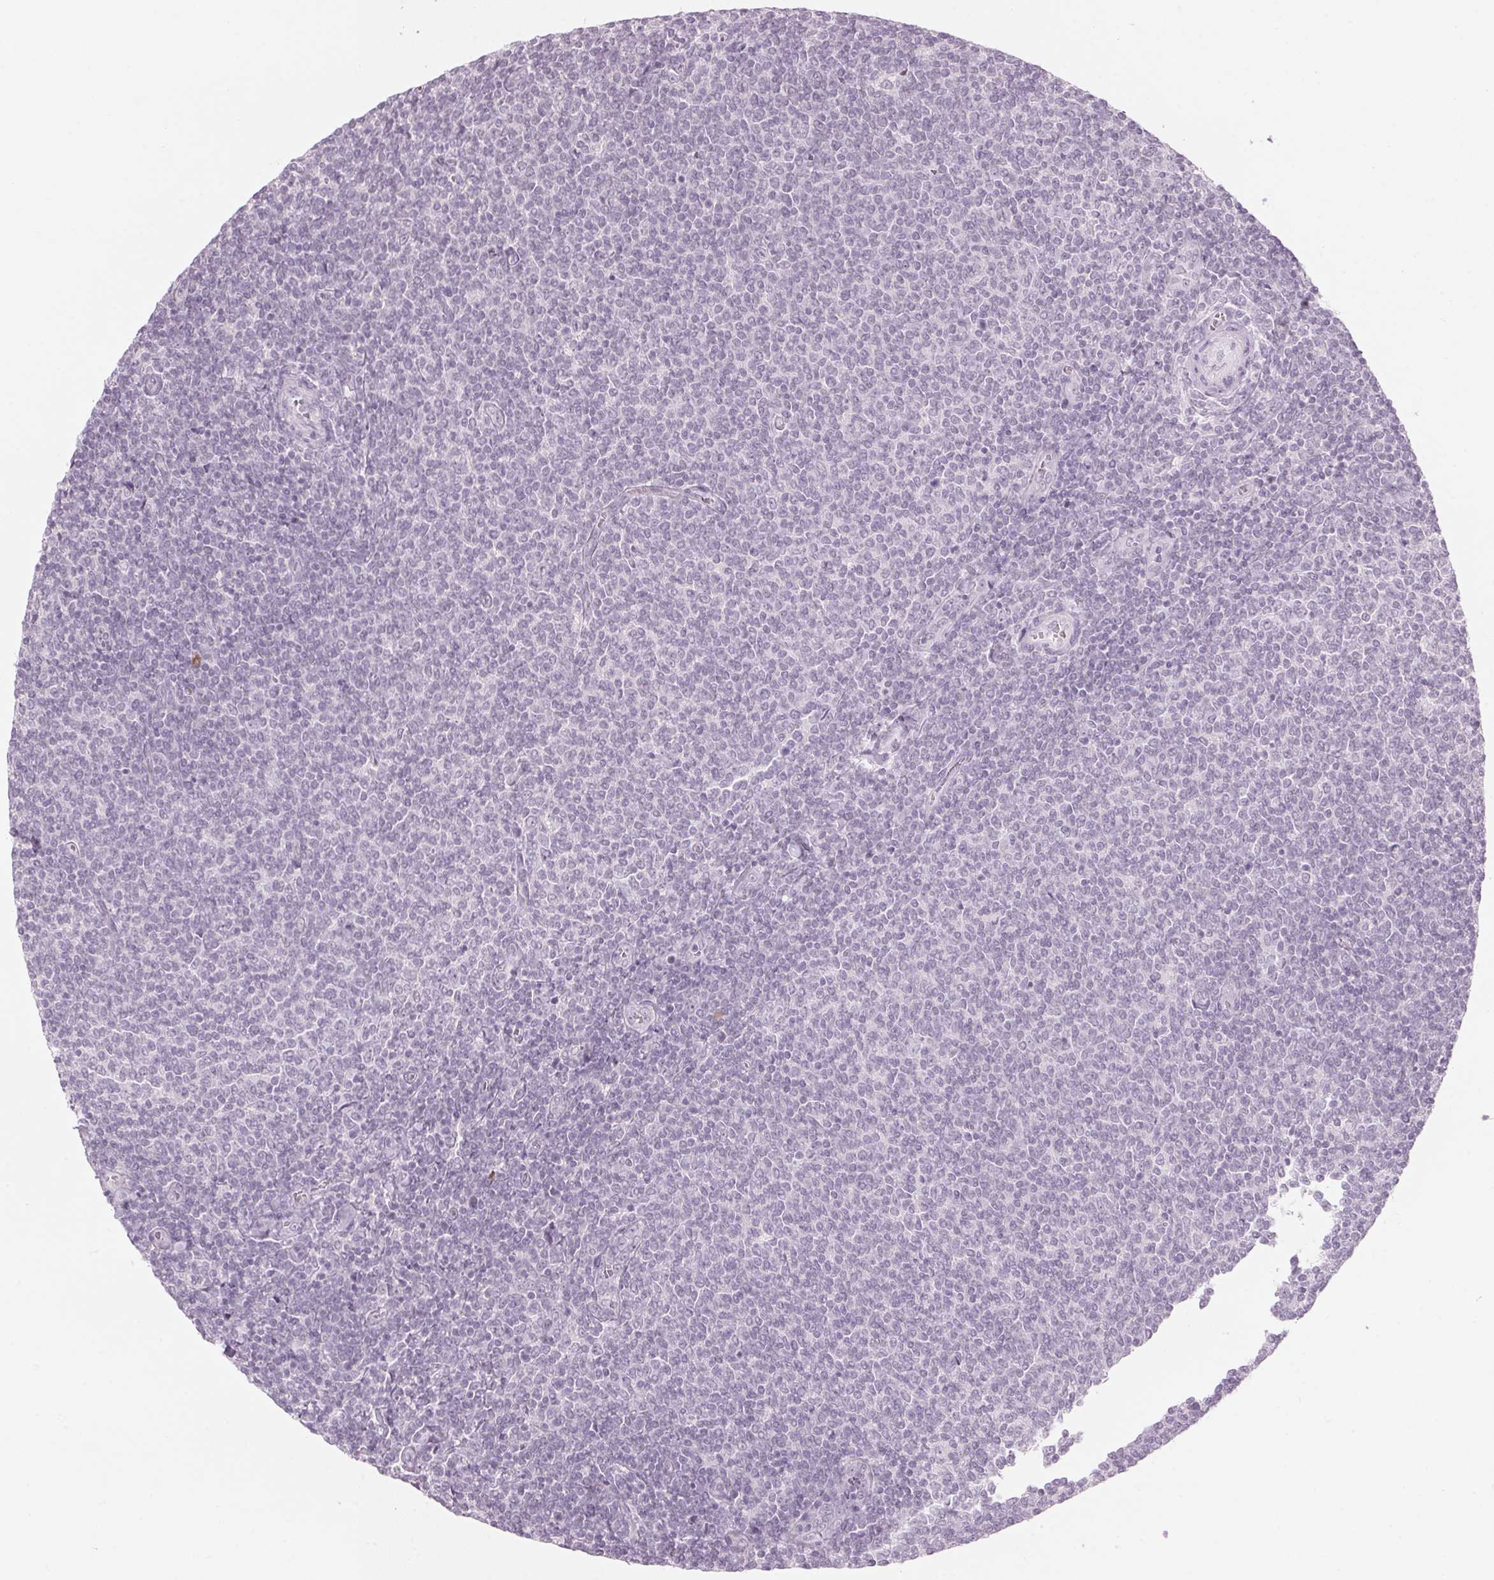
{"staining": {"intensity": "negative", "quantity": "none", "location": "none"}, "tissue": "lymphoma", "cell_type": "Tumor cells", "image_type": "cancer", "snomed": [{"axis": "morphology", "description": "Malignant lymphoma, non-Hodgkin's type, Low grade"}, {"axis": "topography", "description": "Lymph node"}], "caption": "Immunohistochemistry of human low-grade malignant lymphoma, non-Hodgkin's type exhibits no expression in tumor cells. (Brightfield microscopy of DAB (3,3'-diaminobenzidine) immunohistochemistry at high magnification).", "gene": "SCTR", "patient": {"sex": "male", "age": 52}}